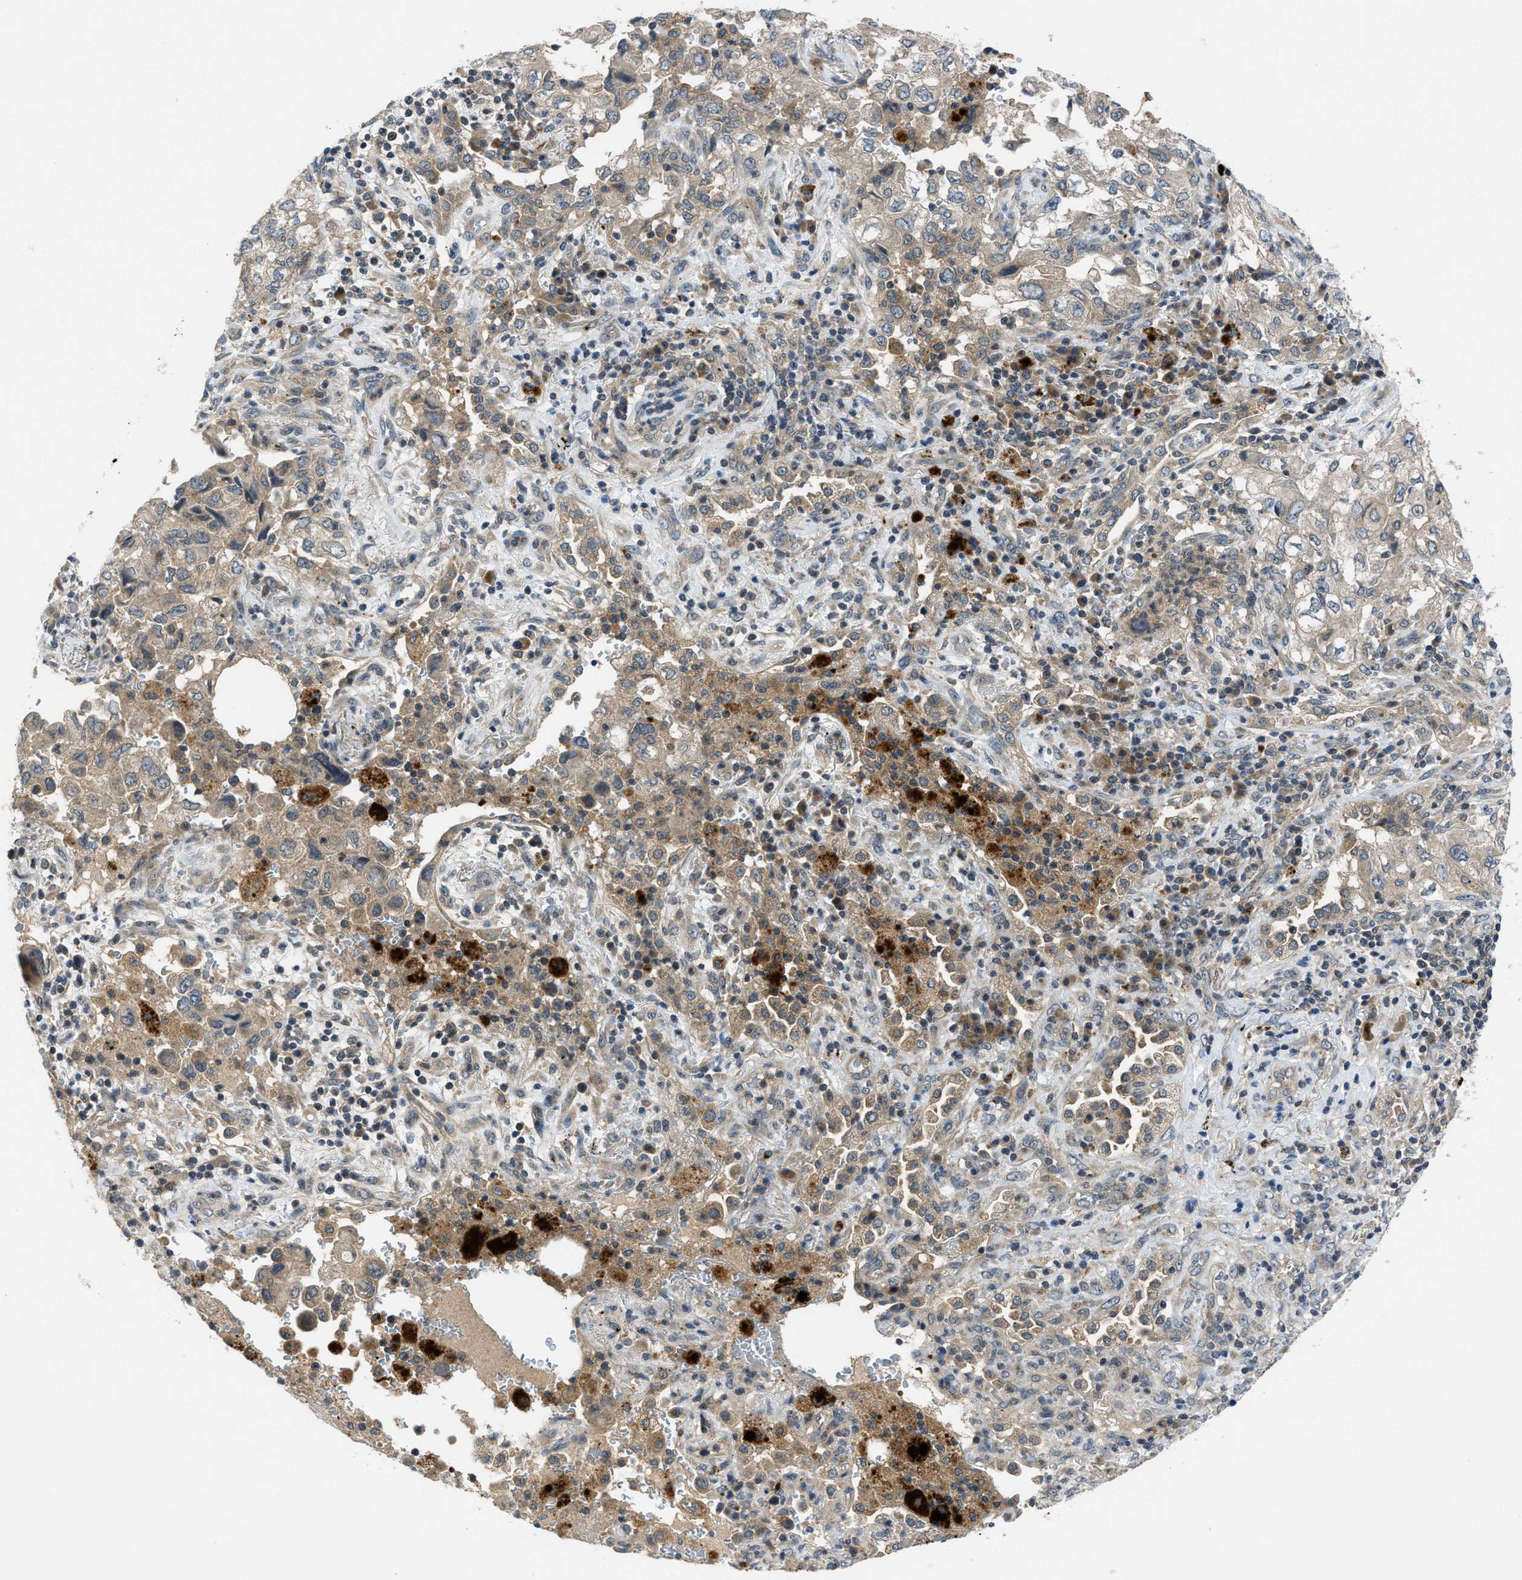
{"staining": {"intensity": "moderate", "quantity": ">75%", "location": "cytoplasmic/membranous"}, "tissue": "lung cancer", "cell_type": "Tumor cells", "image_type": "cancer", "snomed": [{"axis": "morphology", "description": "Adenocarcinoma, NOS"}, {"axis": "topography", "description": "Lung"}], "caption": "An image of lung adenocarcinoma stained for a protein displays moderate cytoplasmic/membranous brown staining in tumor cells.", "gene": "PDE7A", "patient": {"sex": "male", "age": 64}}